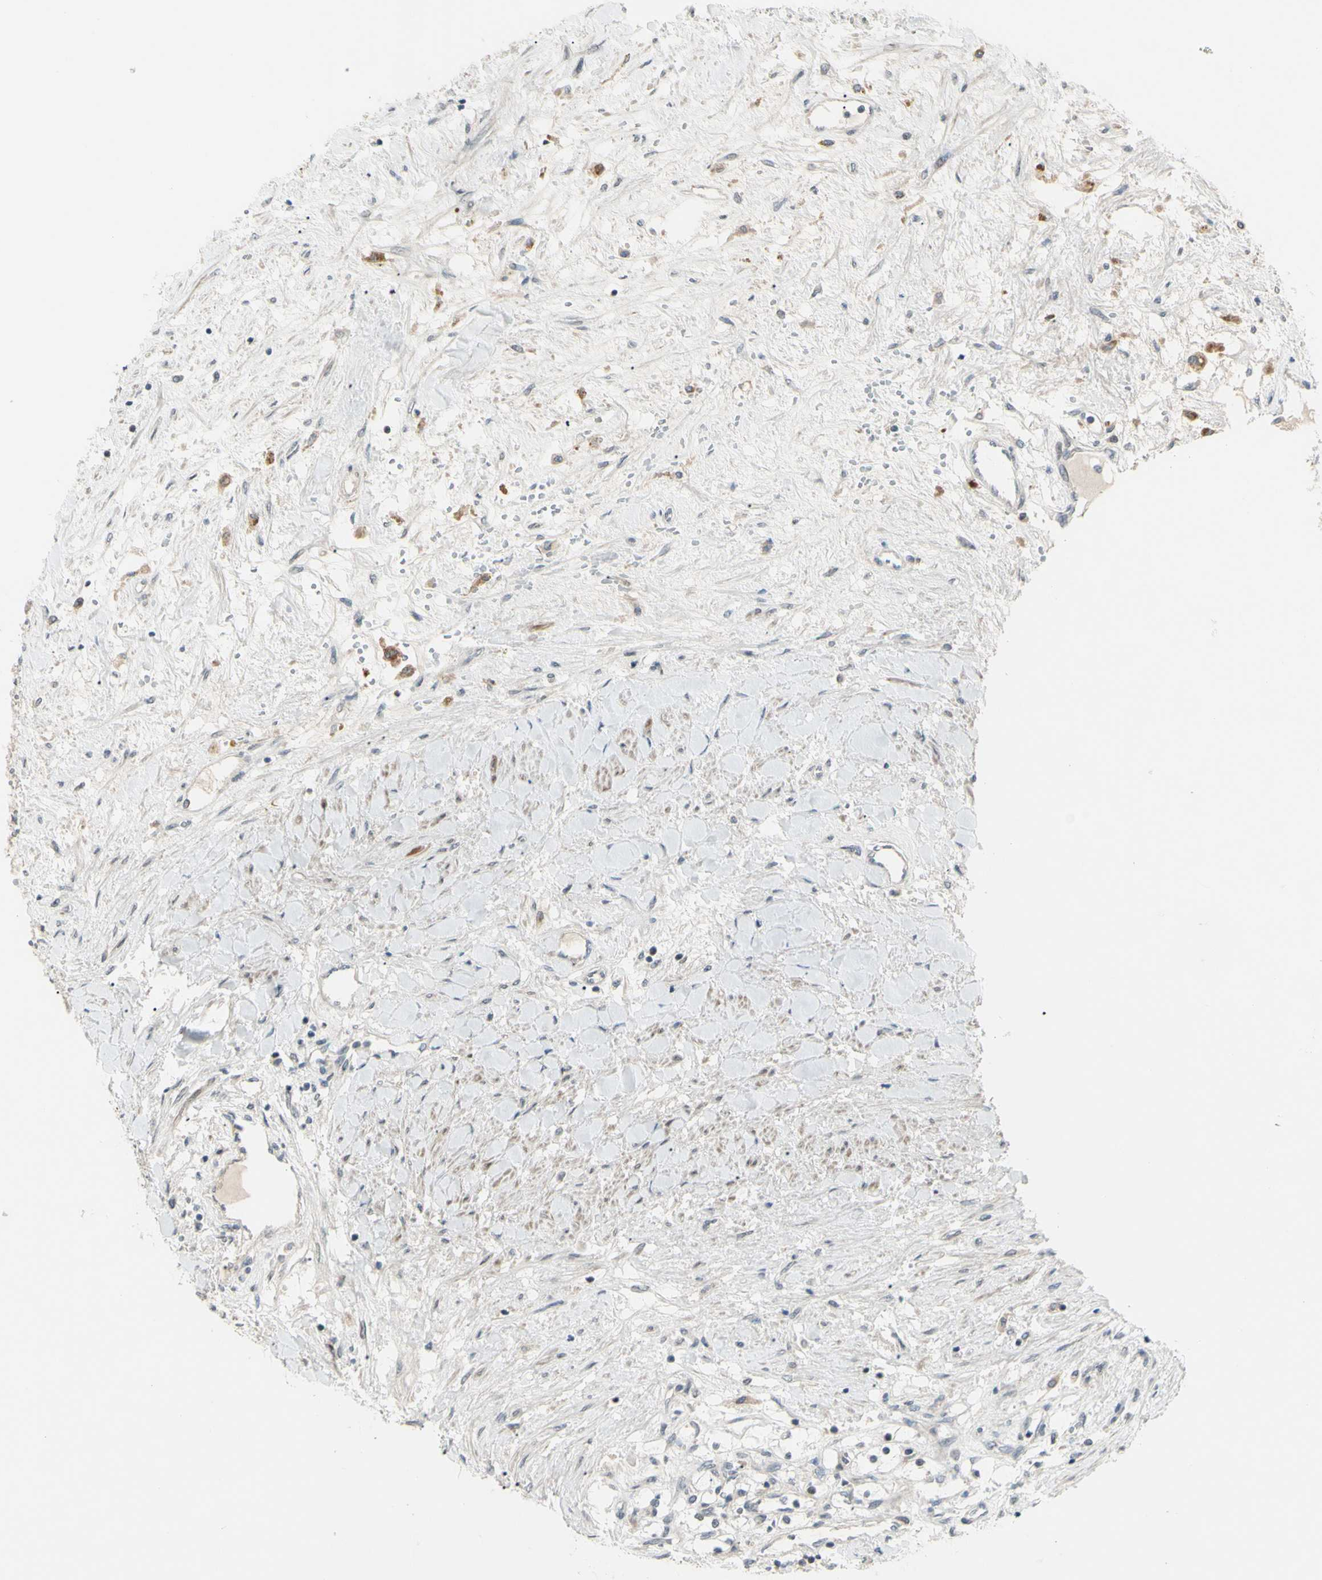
{"staining": {"intensity": "negative", "quantity": "none", "location": "none"}, "tissue": "renal cancer", "cell_type": "Tumor cells", "image_type": "cancer", "snomed": [{"axis": "morphology", "description": "Adenocarcinoma, NOS"}, {"axis": "topography", "description": "Kidney"}], "caption": "IHC photomicrograph of neoplastic tissue: human adenocarcinoma (renal) stained with DAB (3,3'-diaminobenzidine) exhibits no significant protein expression in tumor cells.", "gene": "FGFR2", "patient": {"sex": "male", "age": 68}}